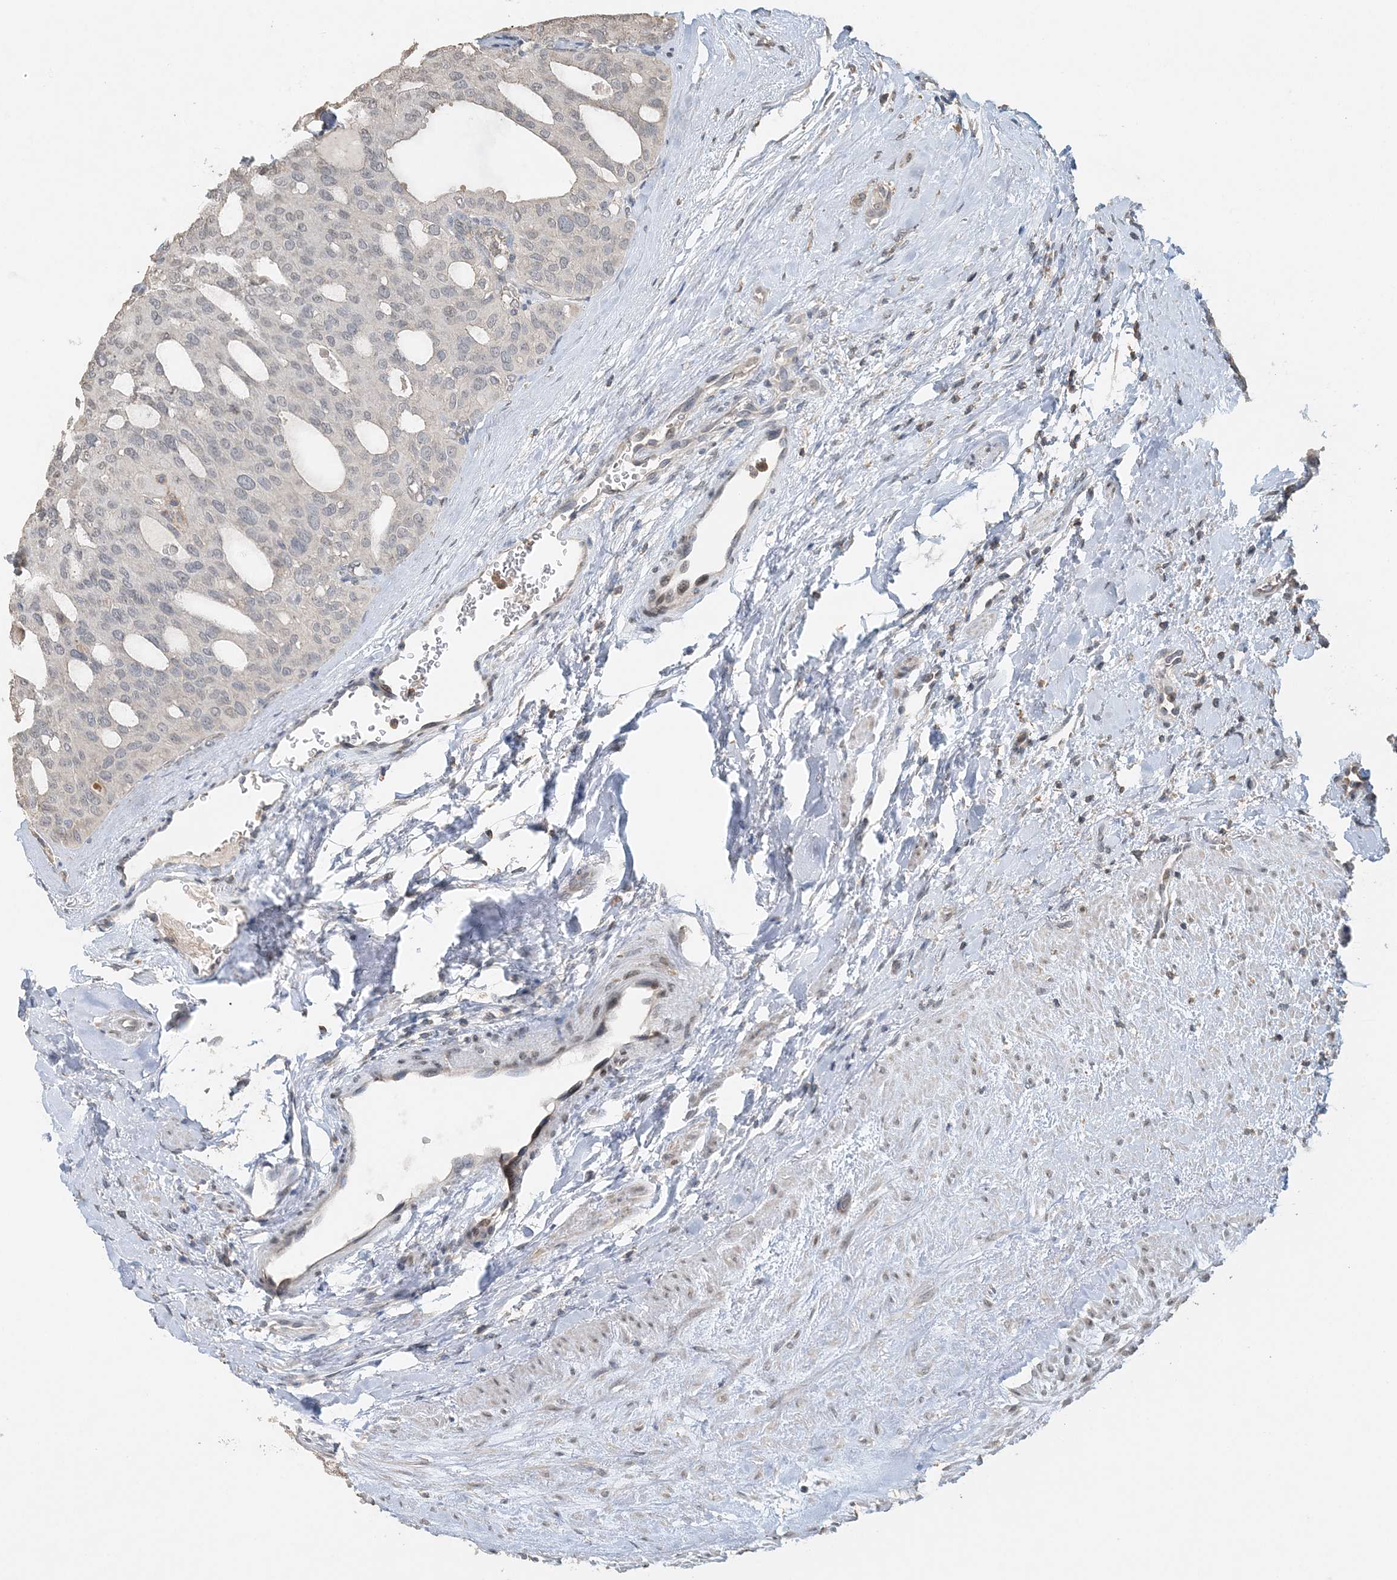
{"staining": {"intensity": "negative", "quantity": "none", "location": "none"}, "tissue": "thyroid cancer", "cell_type": "Tumor cells", "image_type": "cancer", "snomed": [{"axis": "morphology", "description": "Follicular adenoma carcinoma, NOS"}, {"axis": "topography", "description": "Thyroid gland"}], "caption": "Micrograph shows no significant protein expression in tumor cells of thyroid follicular adenoma carcinoma.", "gene": "FAM110A", "patient": {"sex": "male", "age": 75}}